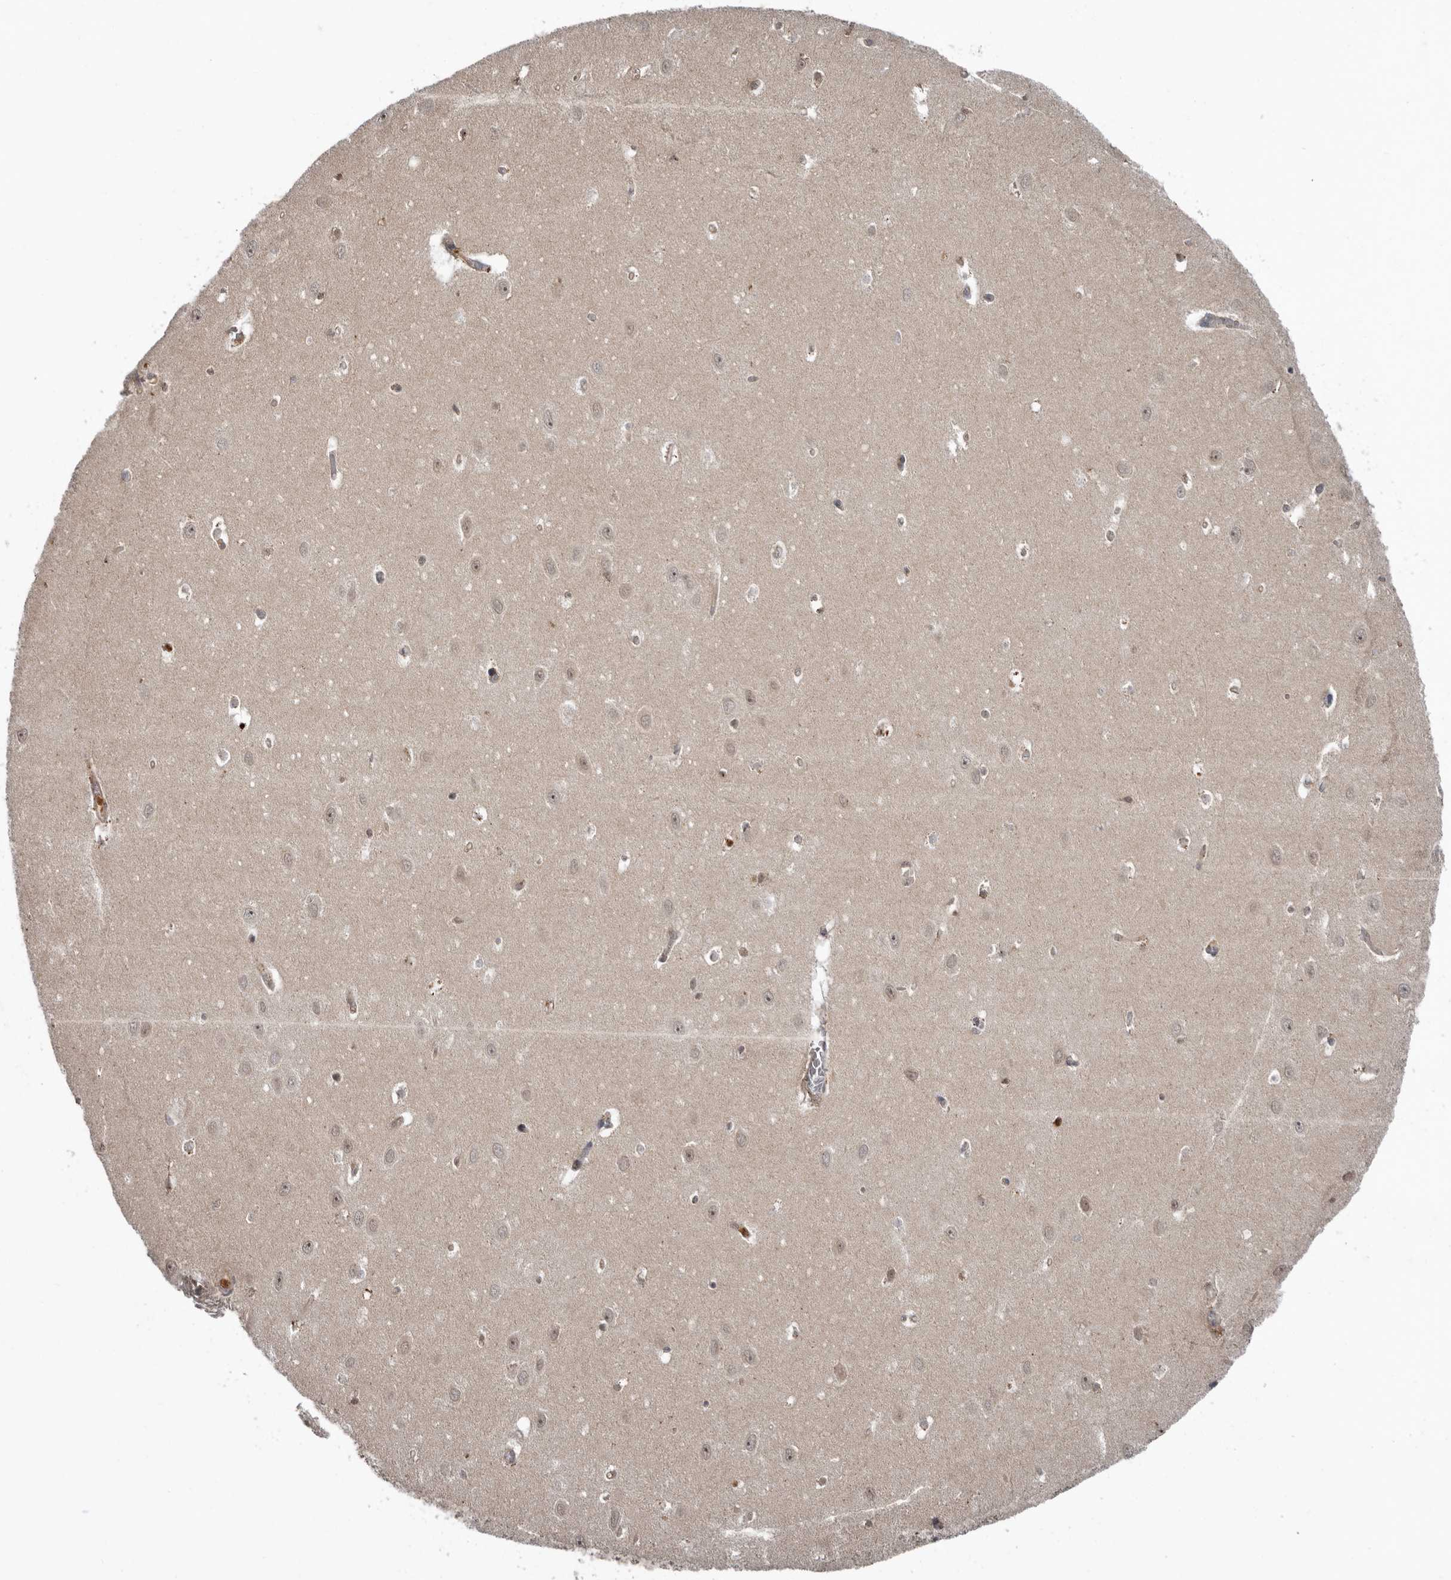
{"staining": {"intensity": "weak", "quantity": "25%-75%", "location": "cytoplasmic/membranous"}, "tissue": "hippocampus", "cell_type": "Glial cells", "image_type": "normal", "snomed": [{"axis": "morphology", "description": "Normal tissue, NOS"}, {"axis": "topography", "description": "Hippocampus"}], "caption": "Immunohistochemical staining of normal human hippocampus reveals weak cytoplasmic/membranous protein expression in approximately 25%-75% of glial cells. The staining is performed using DAB brown chromogen to label protein expression. The nuclei are counter-stained blue using hematoxylin.", "gene": "FGFR4", "patient": {"sex": "female", "age": 64}}